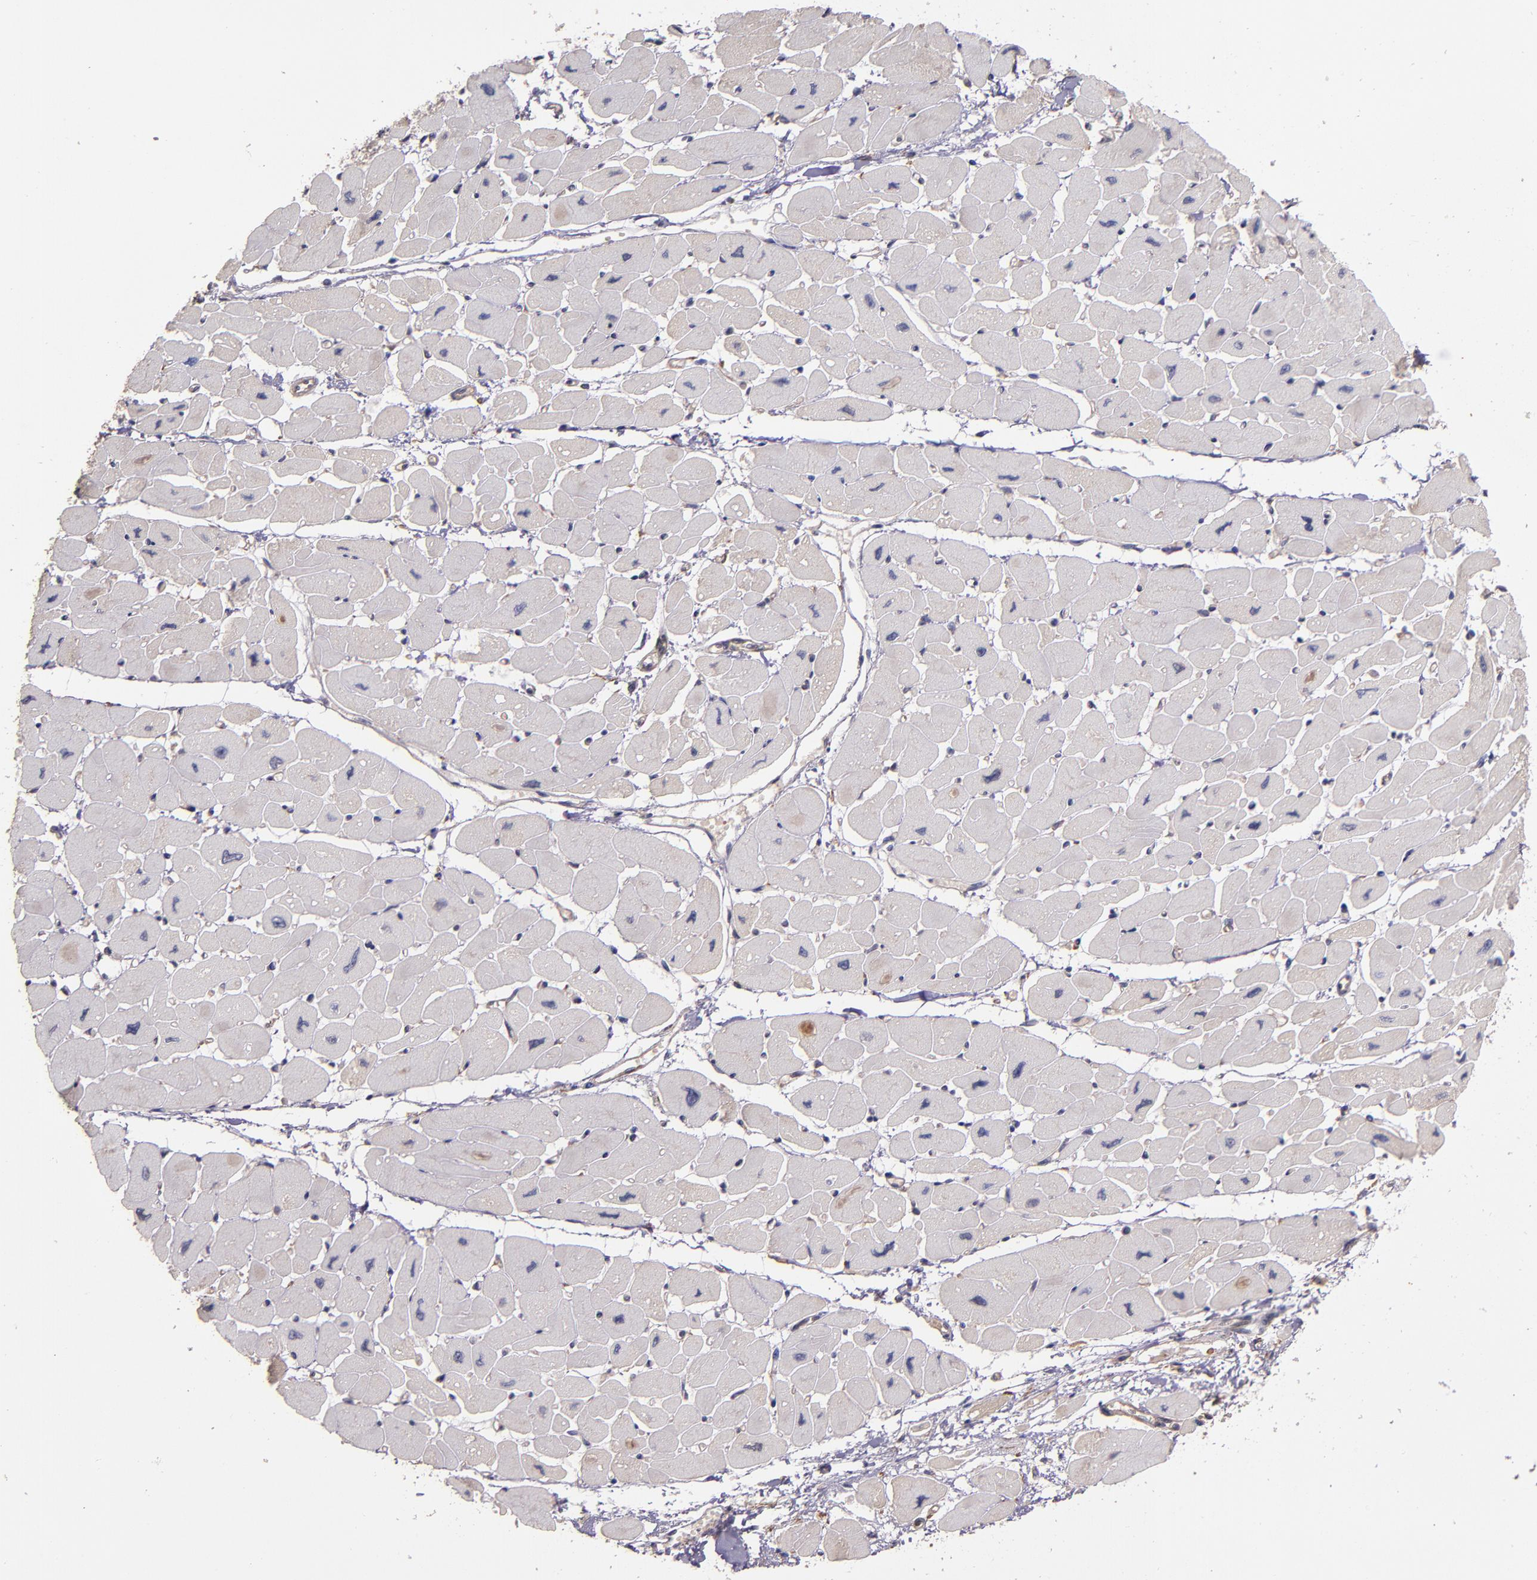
{"staining": {"intensity": "weak", "quantity": ">75%", "location": "cytoplasmic/membranous"}, "tissue": "heart muscle", "cell_type": "Cardiomyocytes", "image_type": "normal", "snomed": [{"axis": "morphology", "description": "Normal tissue, NOS"}, {"axis": "topography", "description": "Heart"}], "caption": "DAB immunohistochemical staining of benign human heart muscle reveals weak cytoplasmic/membranous protein staining in about >75% of cardiomyocytes.", "gene": "PRAF2", "patient": {"sex": "female", "age": 54}}